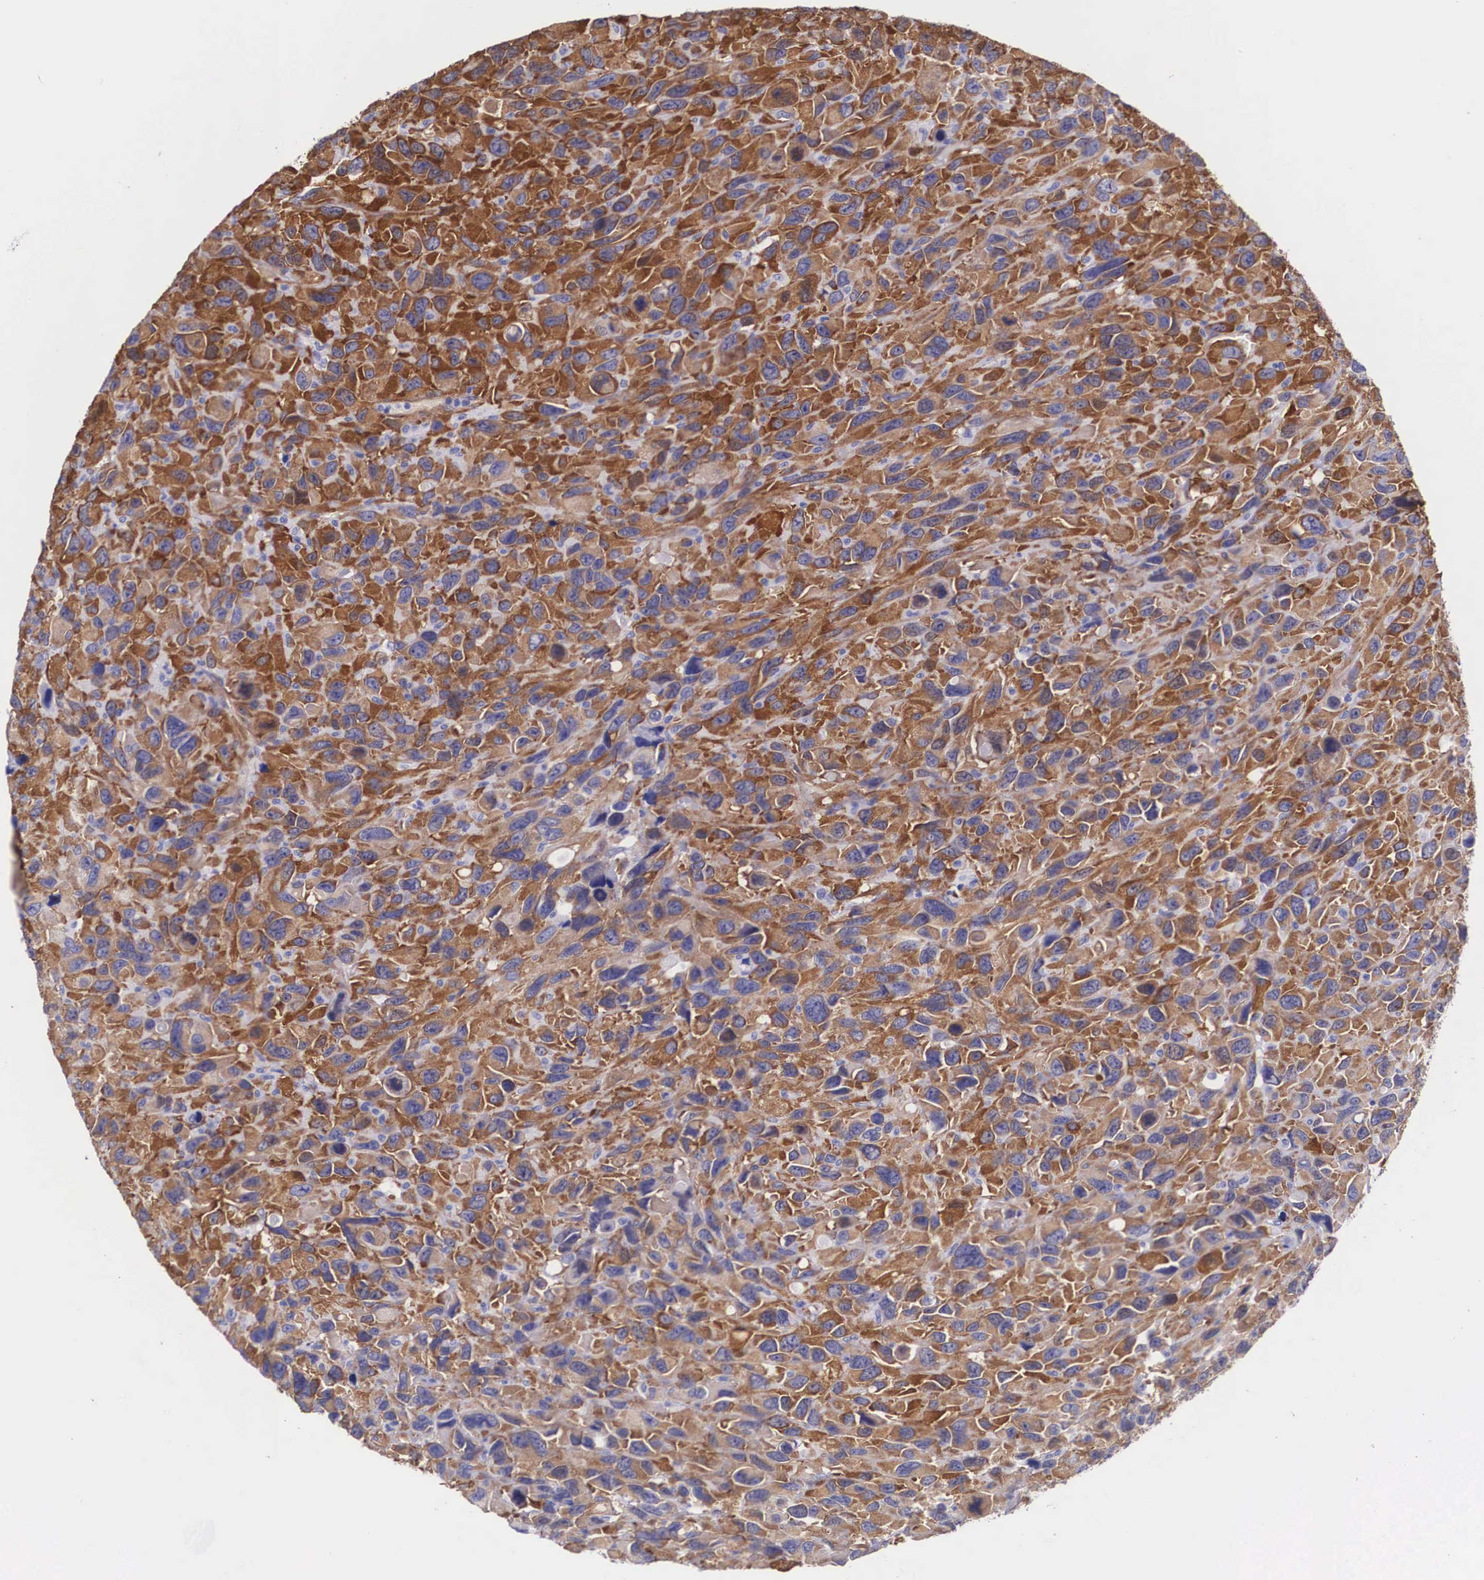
{"staining": {"intensity": "strong", "quantity": ">75%", "location": "cytoplasmic/membranous"}, "tissue": "renal cancer", "cell_type": "Tumor cells", "image_type": "cancer", "snomed": [{"axis": "morphology", "description": "Adenocarcinoma, NOS"}, {"axis": "topography", "description": "Kidney"}], "caption": "A brown stain labels strong cytoplasmic/membranous expression of a protein in renal cancer (adenocarcinoma) tumor cells.", "gene": "BCAR1", "patient": {"sex": "male", "age": 79}}